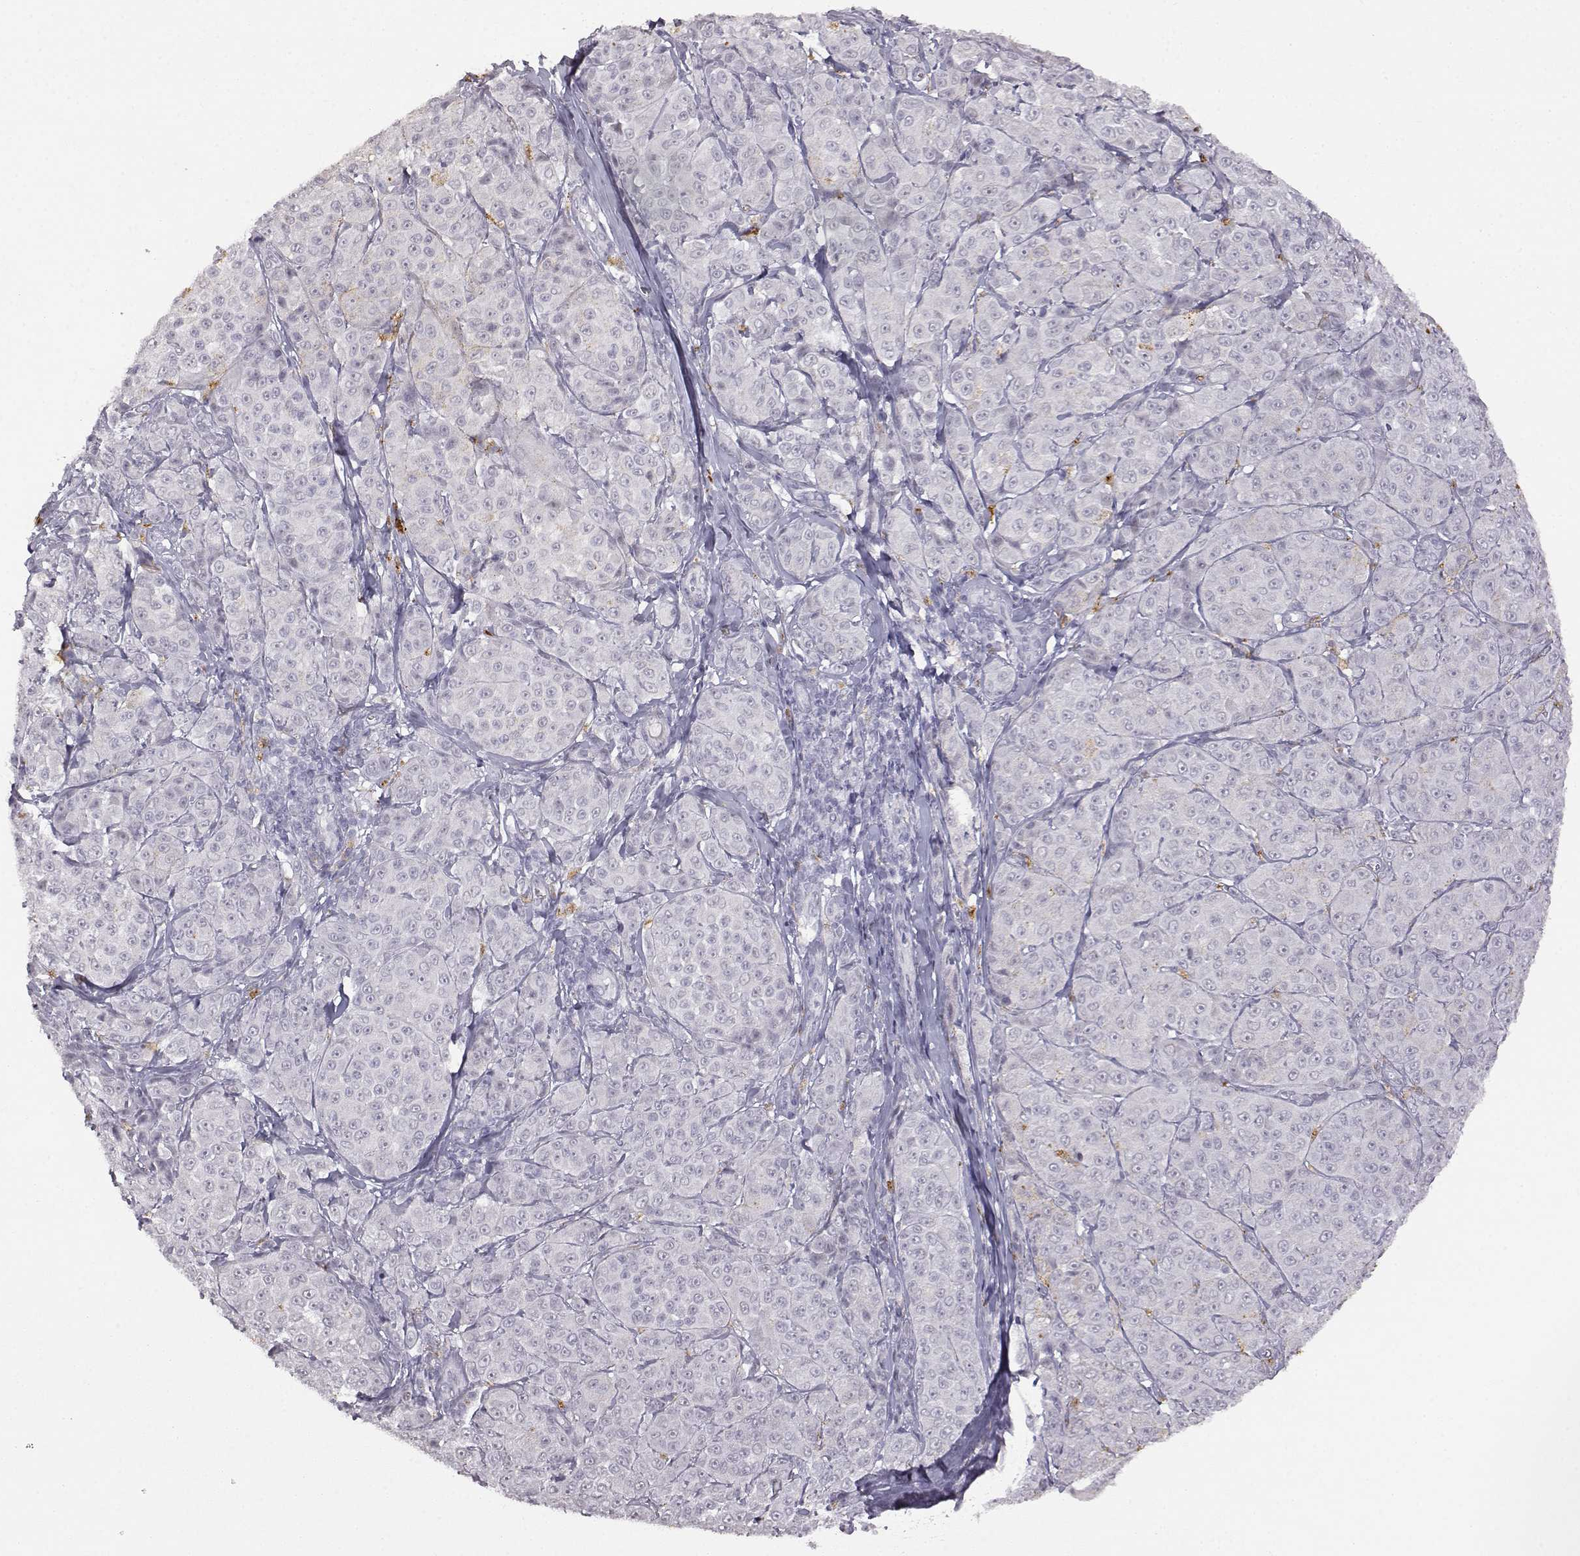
{"staining": {"intensity": "negative", "quantity": "none", "location": "none"}, "tissue": "melanoma", "cell_type": "Tumor cells", "image_type": "cancer", "snomed": [{"axis": "morphology", "description": "Malignant melanoma, NOS"}, {"axis": "topography", "description": "Skin"}], "caption": "Tumor cells are negative for protein expression in human melanoma. (DAB (3,3'-diaminobenzidine) immunohistochemistry (IHC) visualized using brightfield microscopy, high magnification).", "gene": "VGF", "patient": {"sex": "male", "age": 89}}